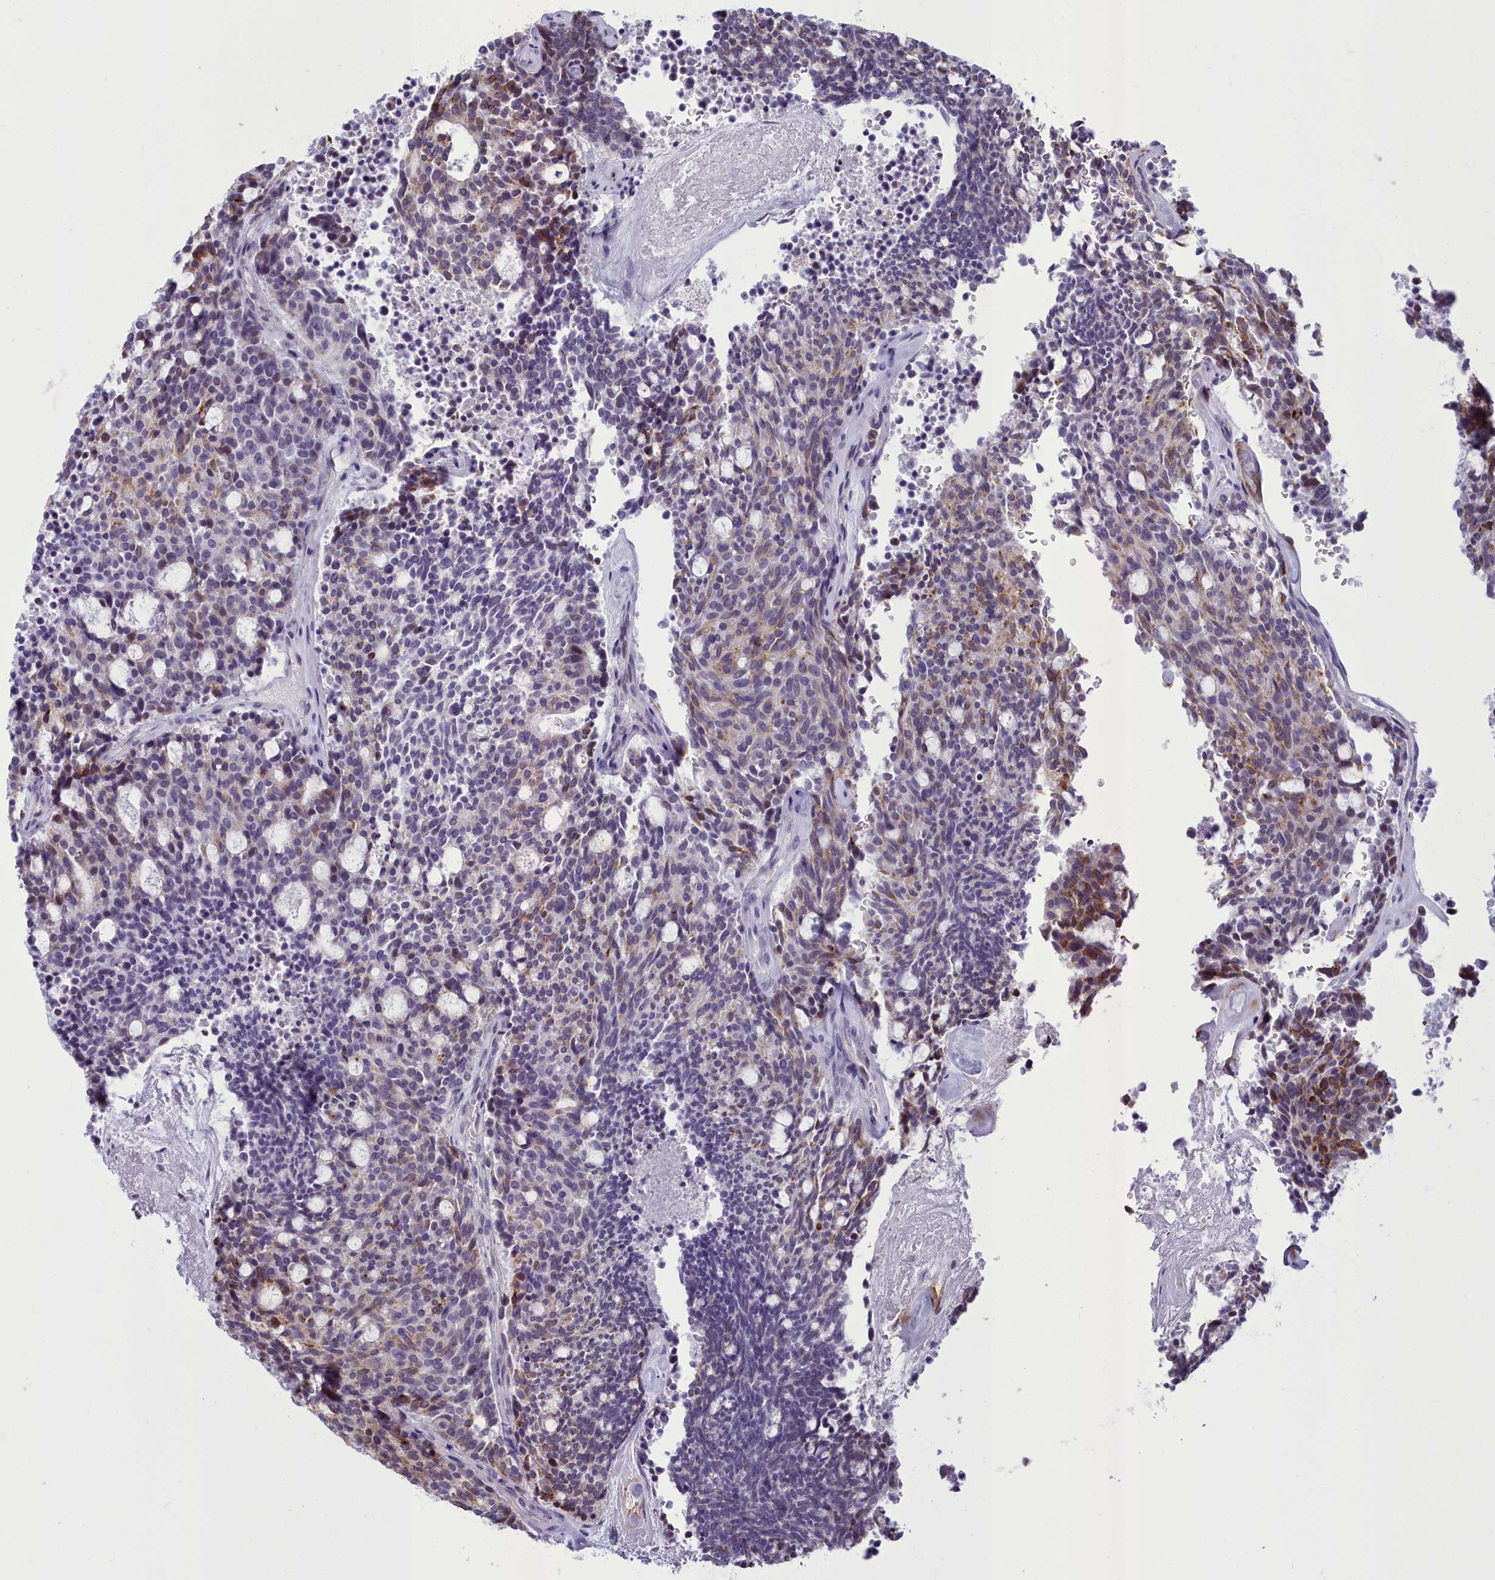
{"staining": {"intensity": "moderate", "quantity": "<25%", "location": "cytoplasmic/membranous"}, "tissue": "carcinoid", "cell_type": "Tumor cells", "image_type": "cancer", "snomed": [{"axis": "morphology", "description": "Carcinoid, malignant, NOS"}, {"axis": "topography", "description": "Pancreas"}], "caption": "A low amount of moderate cytoplasmic/membranous expression is seen in about <25% of tumor cells in carcinoid tissue.", "gene": "CEACAM19", "patient": {"sex": "female", "age": 54}}